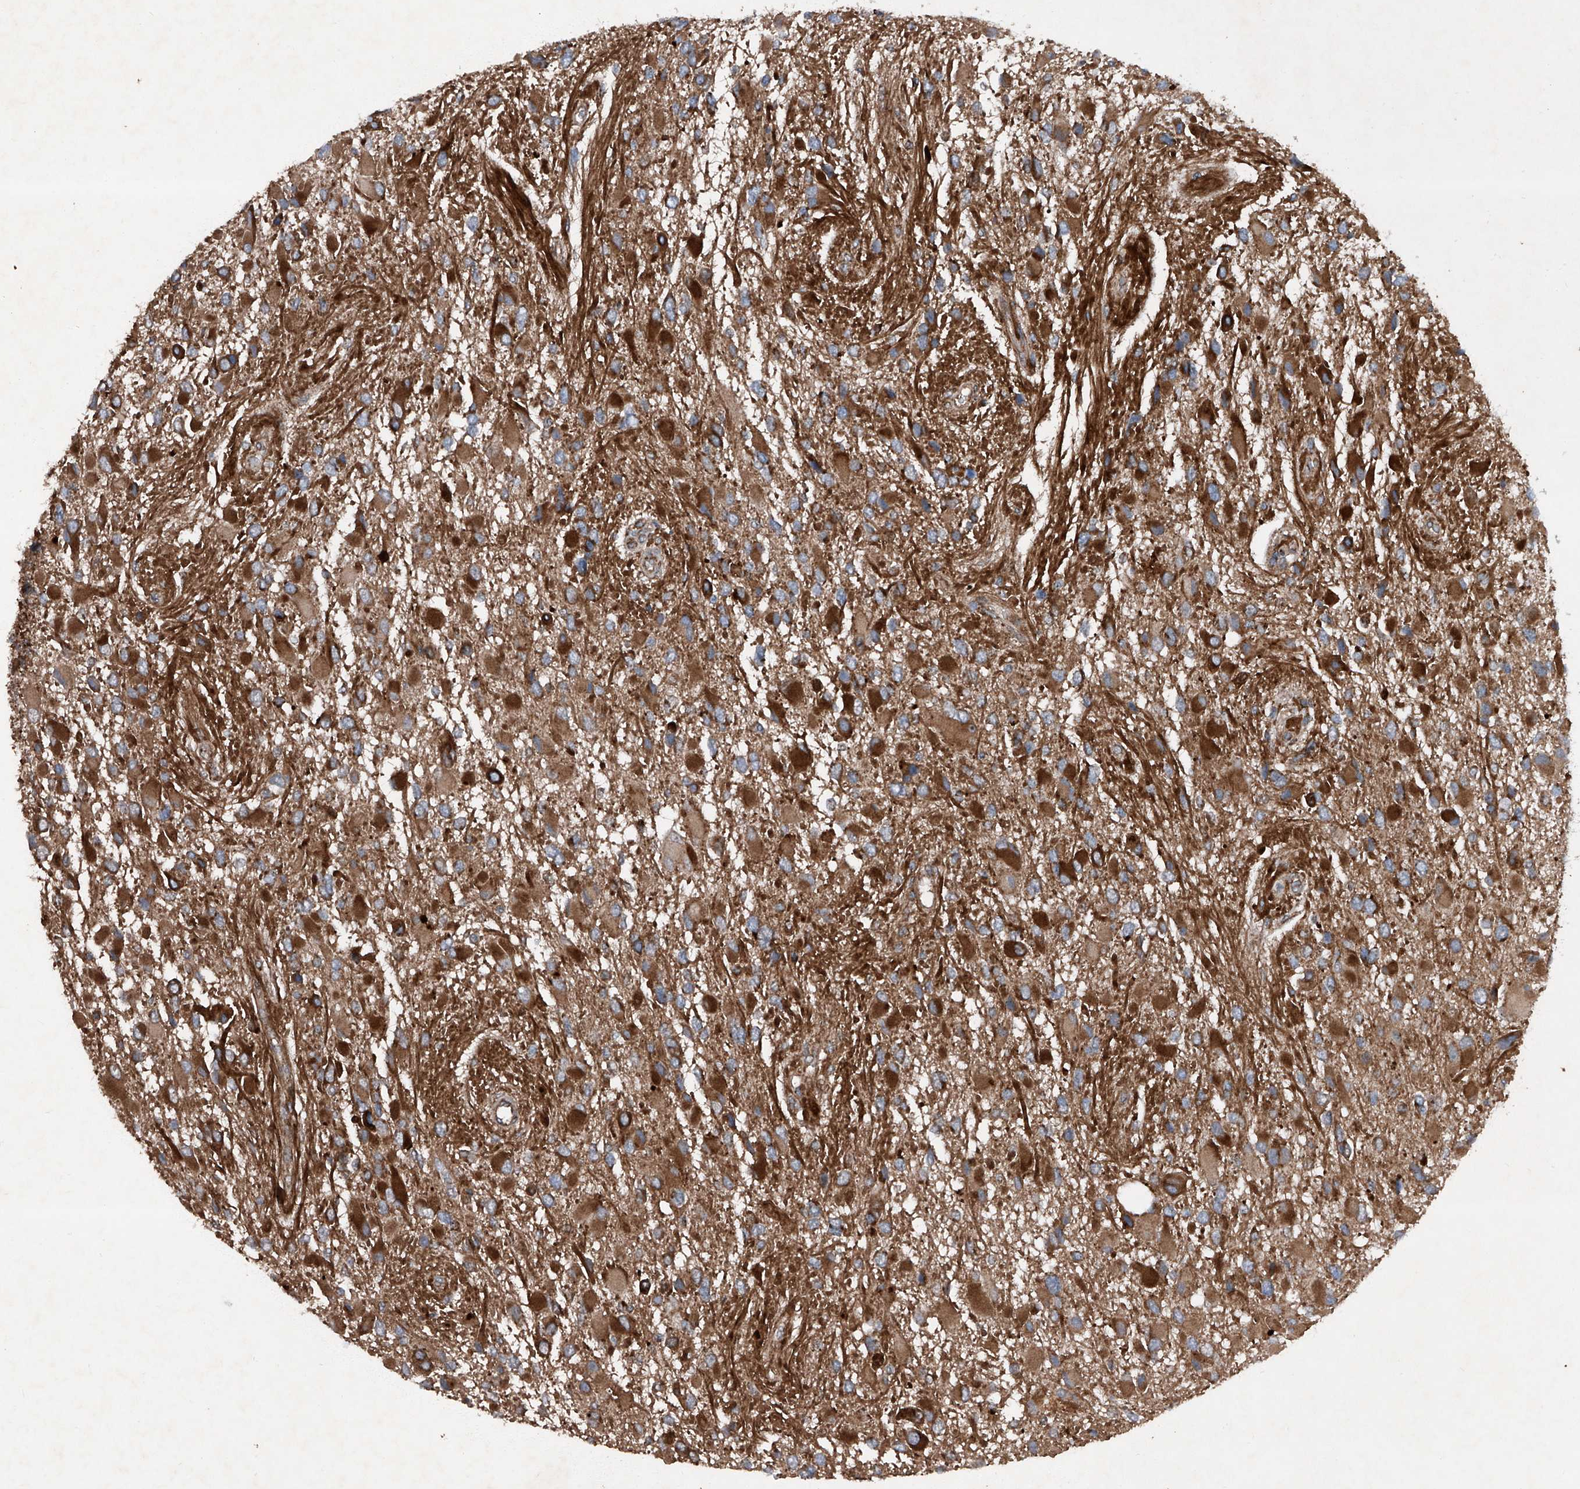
{"staining": {"intensity": "strong", "quantity": ">75%", "location": "cytoplasmic/membranous"}, "tissue": "glioma", "cell_type": "Tumor cells", "image_type": "cancer", "snomed": [{"axis": "morphology", "description": "Glioma, malignant, High grade"}, {"axis": "topography", "description": "Brain"}], "caption": "High-magnification brightfield microscopy of glioma stained with DAB (brown) and counterstained with hematoxylin (blue). tumor cells exhibit strong cytoplasmic/membranous positivity is present in about>75% of cells. The protein is stained brown, and the nuclei are stained in blue (DAB (3,3'-diaminobenzidine) IHC with brightfield microscopy, high magnification).", "gene": "DAD1", "patient": {"sex": "male", "age": 53}}